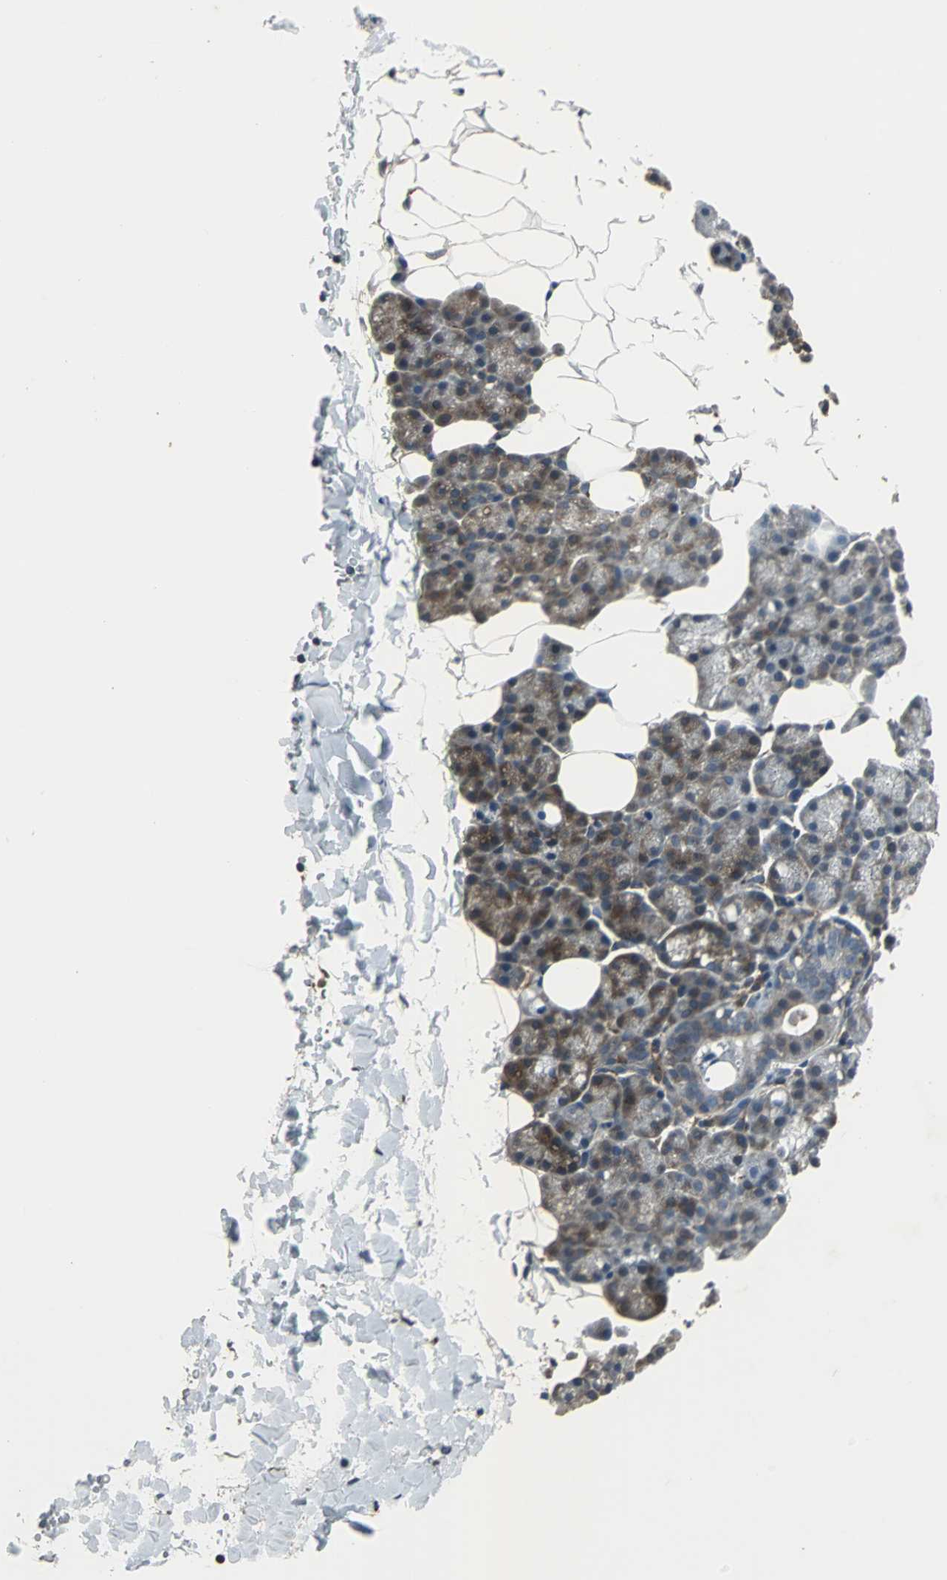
{"staining": {"intensity": "moderate", "quantity": ">75%", "location": "cytoplasmic/membranous"}, "tissue": "salivary gland", "cell_type": "Glandular cells", "image_type": "normal", "snomed": [{"axis": "morphology", "description": "Normal tissue, NOS"}, {"axis": "topography", "description": "Lymph node"}, {"axis": "topography", "description": "Salivary gland"}], "caption": "Salivary gland stained with a brown dye exhibits moderate cytoplasmic/membranous positive expression in about >75% of glandular cells.", "gene": "SOS1", "patient": {"sex": "male", "age": 8}}